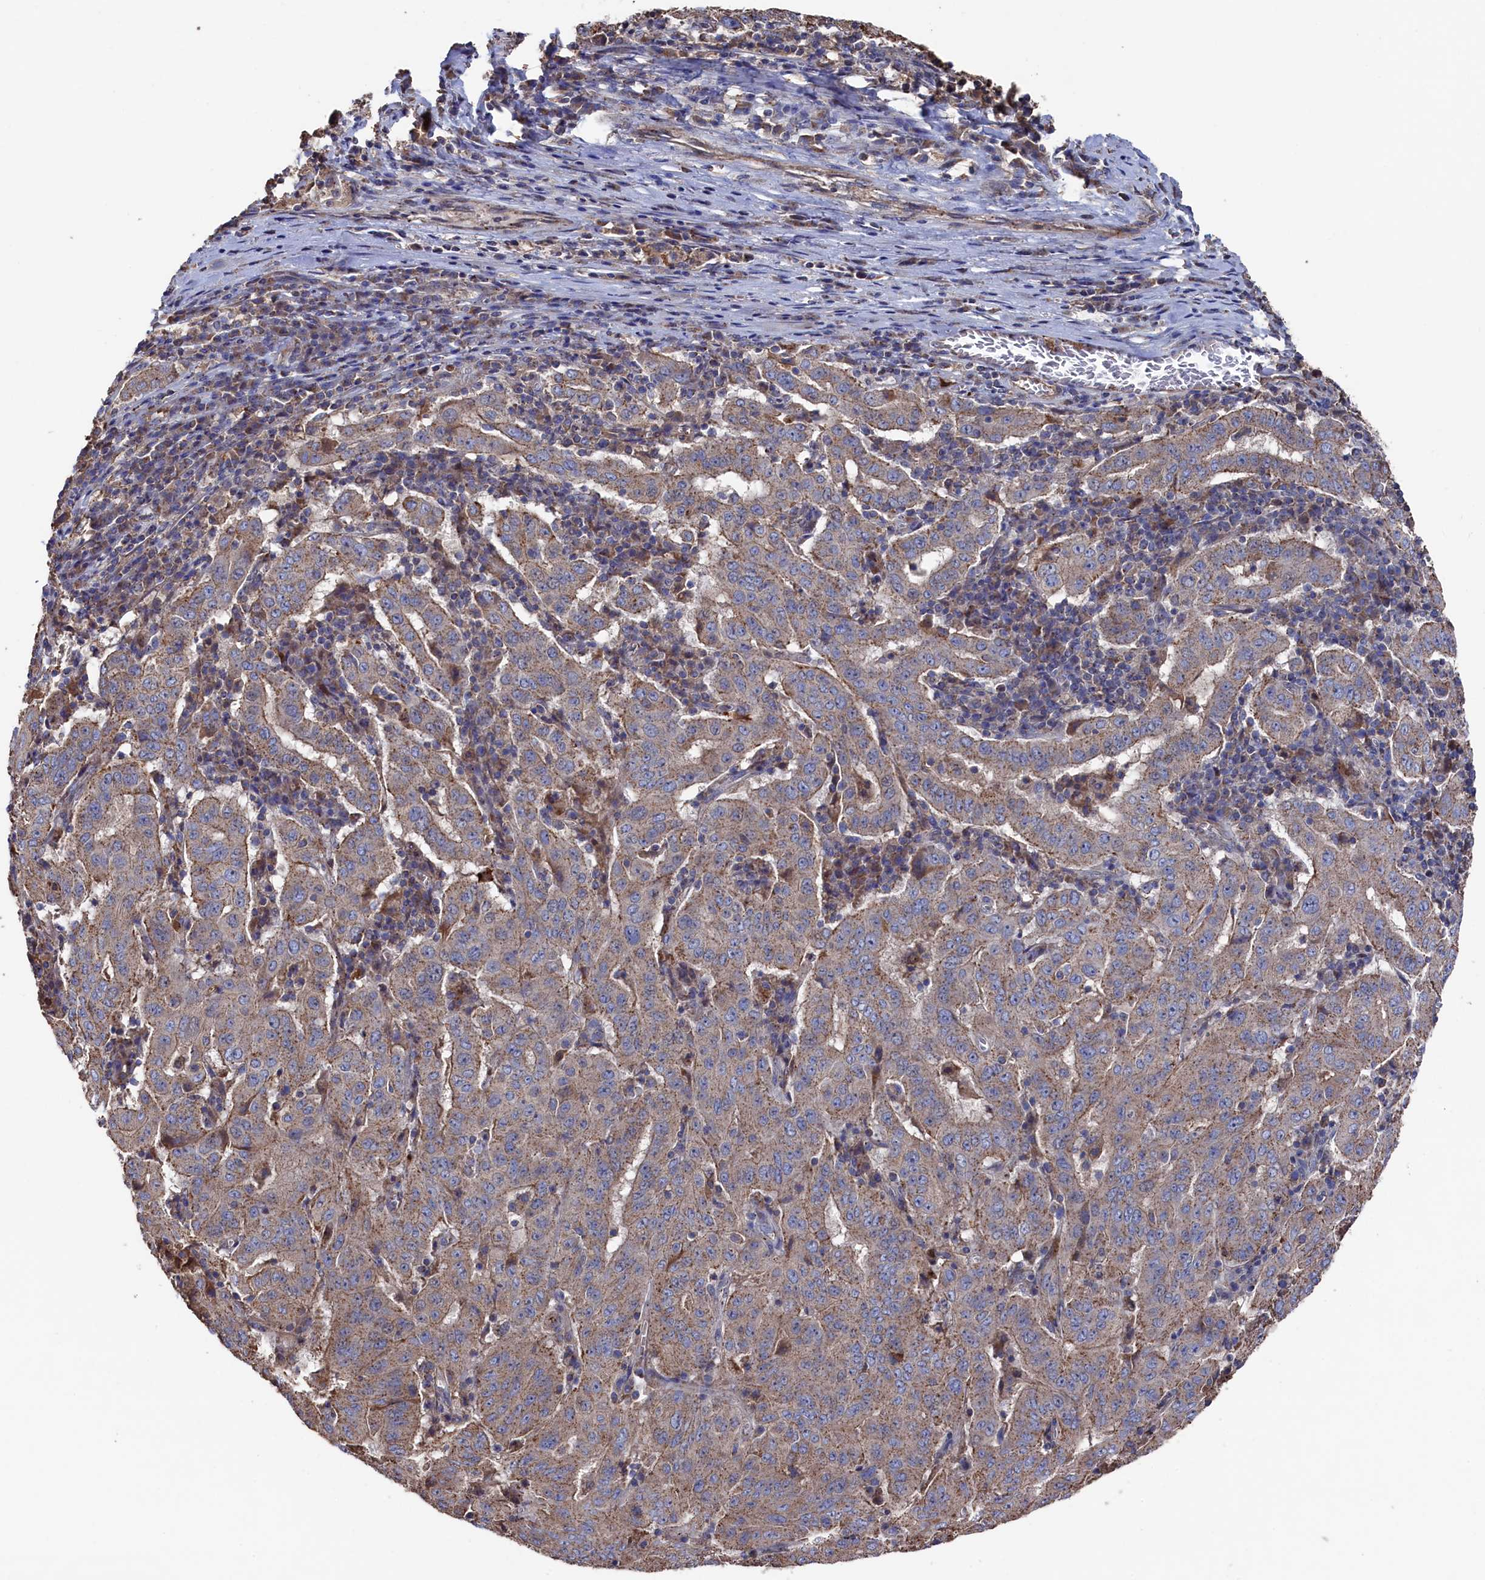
{"staining": {"intensity": "weak", "quantity": ">75%", "location": "cytoplasmic/membranous"}, "tissue": "pancreatic cancer", "cell_type": "Tumor cells", "image_type": "cancer", "snomed": [{"axis": "morphology", "description": "Adenocarcinoma, NOS"}, {"axis": "topography", "description": "Pancreas"}], "caption": "High-magnification brightfield microscopy of adenocarcinoma (pancreatic) stained with DAB (3,3'-diaminobenzidine) (brown) and counterstained with hematoxylin (blue). tumor cells exhibit weak cytoplasmic/membranous expression is appreciated in approximately>75% of cells.", "gene": "TK2", "patient": {"sex": "male", "age": 63}}